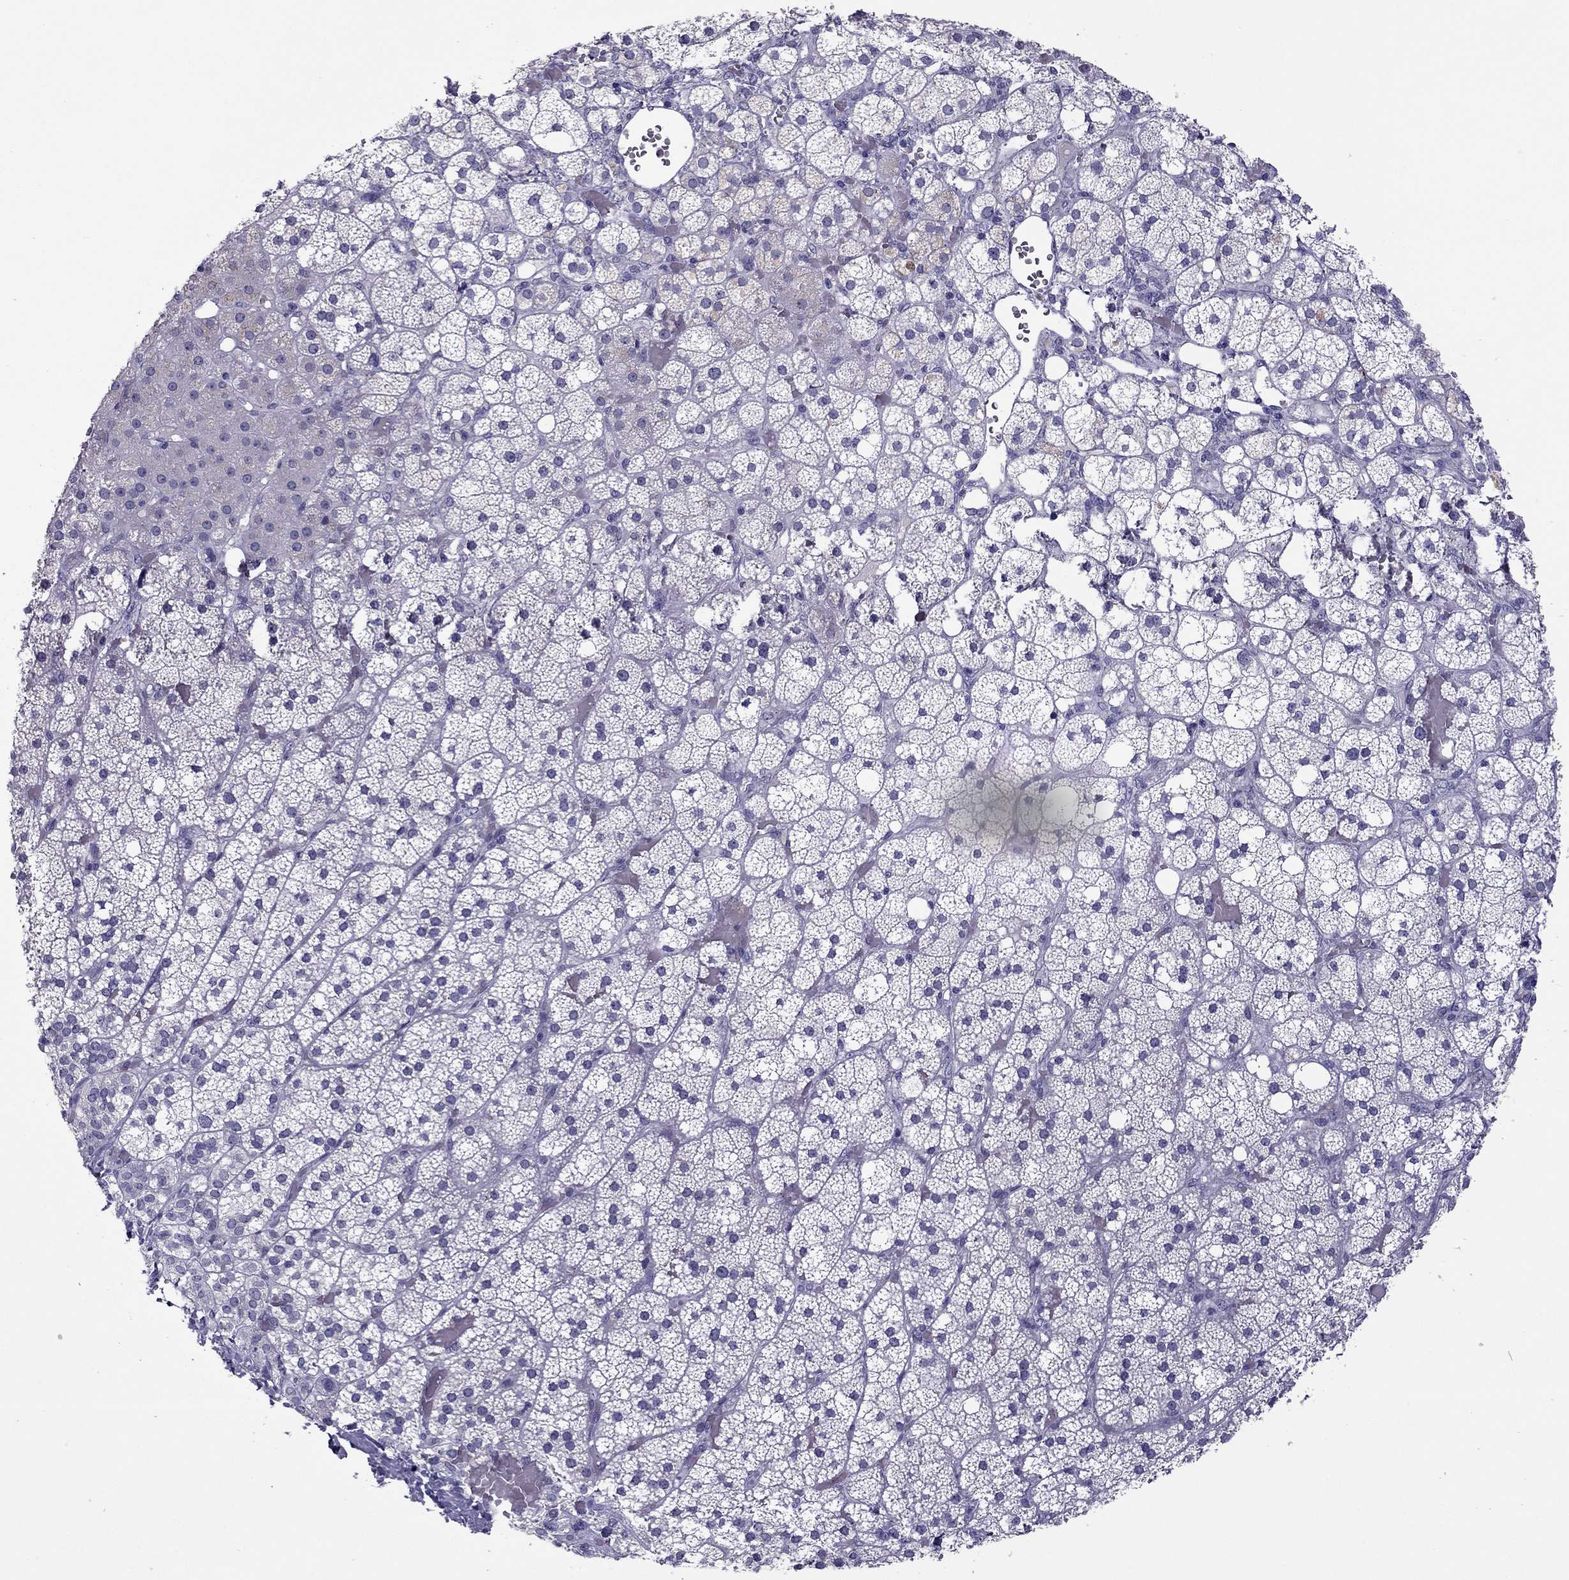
{"staining": {"intensity": "weak", "quantity": "<25%", "location": "cytoplasmic/membranous"}, "tissue": "adrenal gland", "cell_type": "Glandular cells", "image_type": "normal", "snomed": [{"axis": "morphology", "description": "Normal tissue, NOS"}, {"axis": "topography", "description": "Adrenal gland"}], "caption": "IHC micrograph of normal human adrenal gland stained for a protein (brown), which reveals no expression in glandular cells. The staining was performed using DAB (3,3'-diaminobenzidine) to visualize the protein expression in brown, while the nuclei were stained in blue with hematoxylin (Magnification: 20x).", "gene": "MYBPH", "patient": {"sex": "male", "age": 53}}